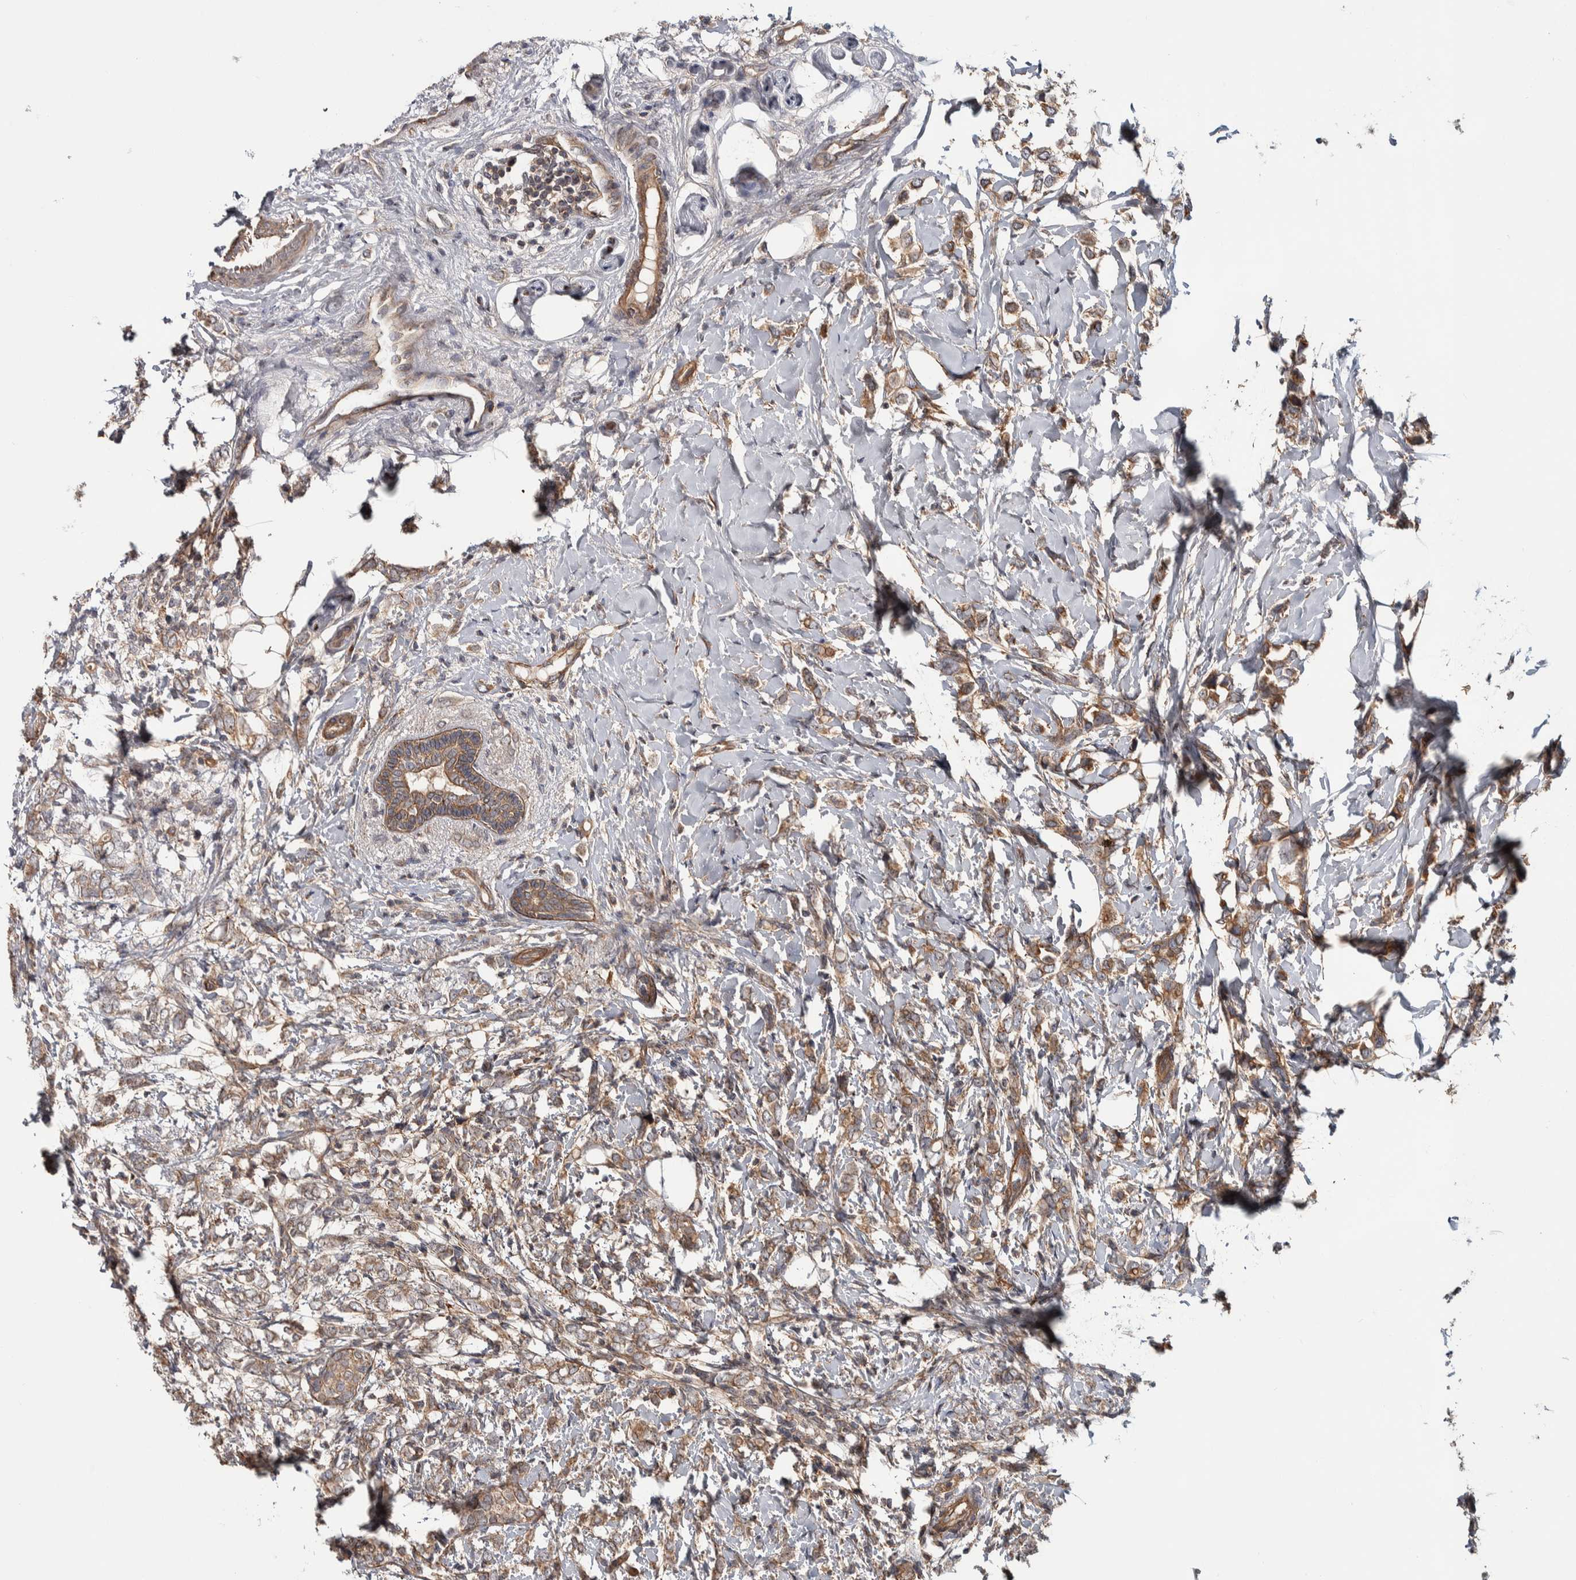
{"staining": {"intensity": "weak", "quantity": ">75%", "location": "cytoplasmic/membranous"}, "tissue": "breast cancer", "cell_type": "Tumor cells", "image_type": "cancer", "snomed": [{"axis": "morphology", "description": "Normal tissue, NOS"}, {"axis": "morphology", "description": "Lobular carcinoma"}, {"axis": "topography", "description": "Breast"}], "caption": "Protein expression analysis of breast lobular carcinoma exhibits weak cytoplasmic/membranous staining in approximately >75% of tumor cells. The staining was performed using DAB to visualize the protein expression in brown, while the nuclei were stained in blue with hematoxylin (Magnification: 20x).", "gene": "CHMP4C", "patient": {"sex": "female", "age": 47}}